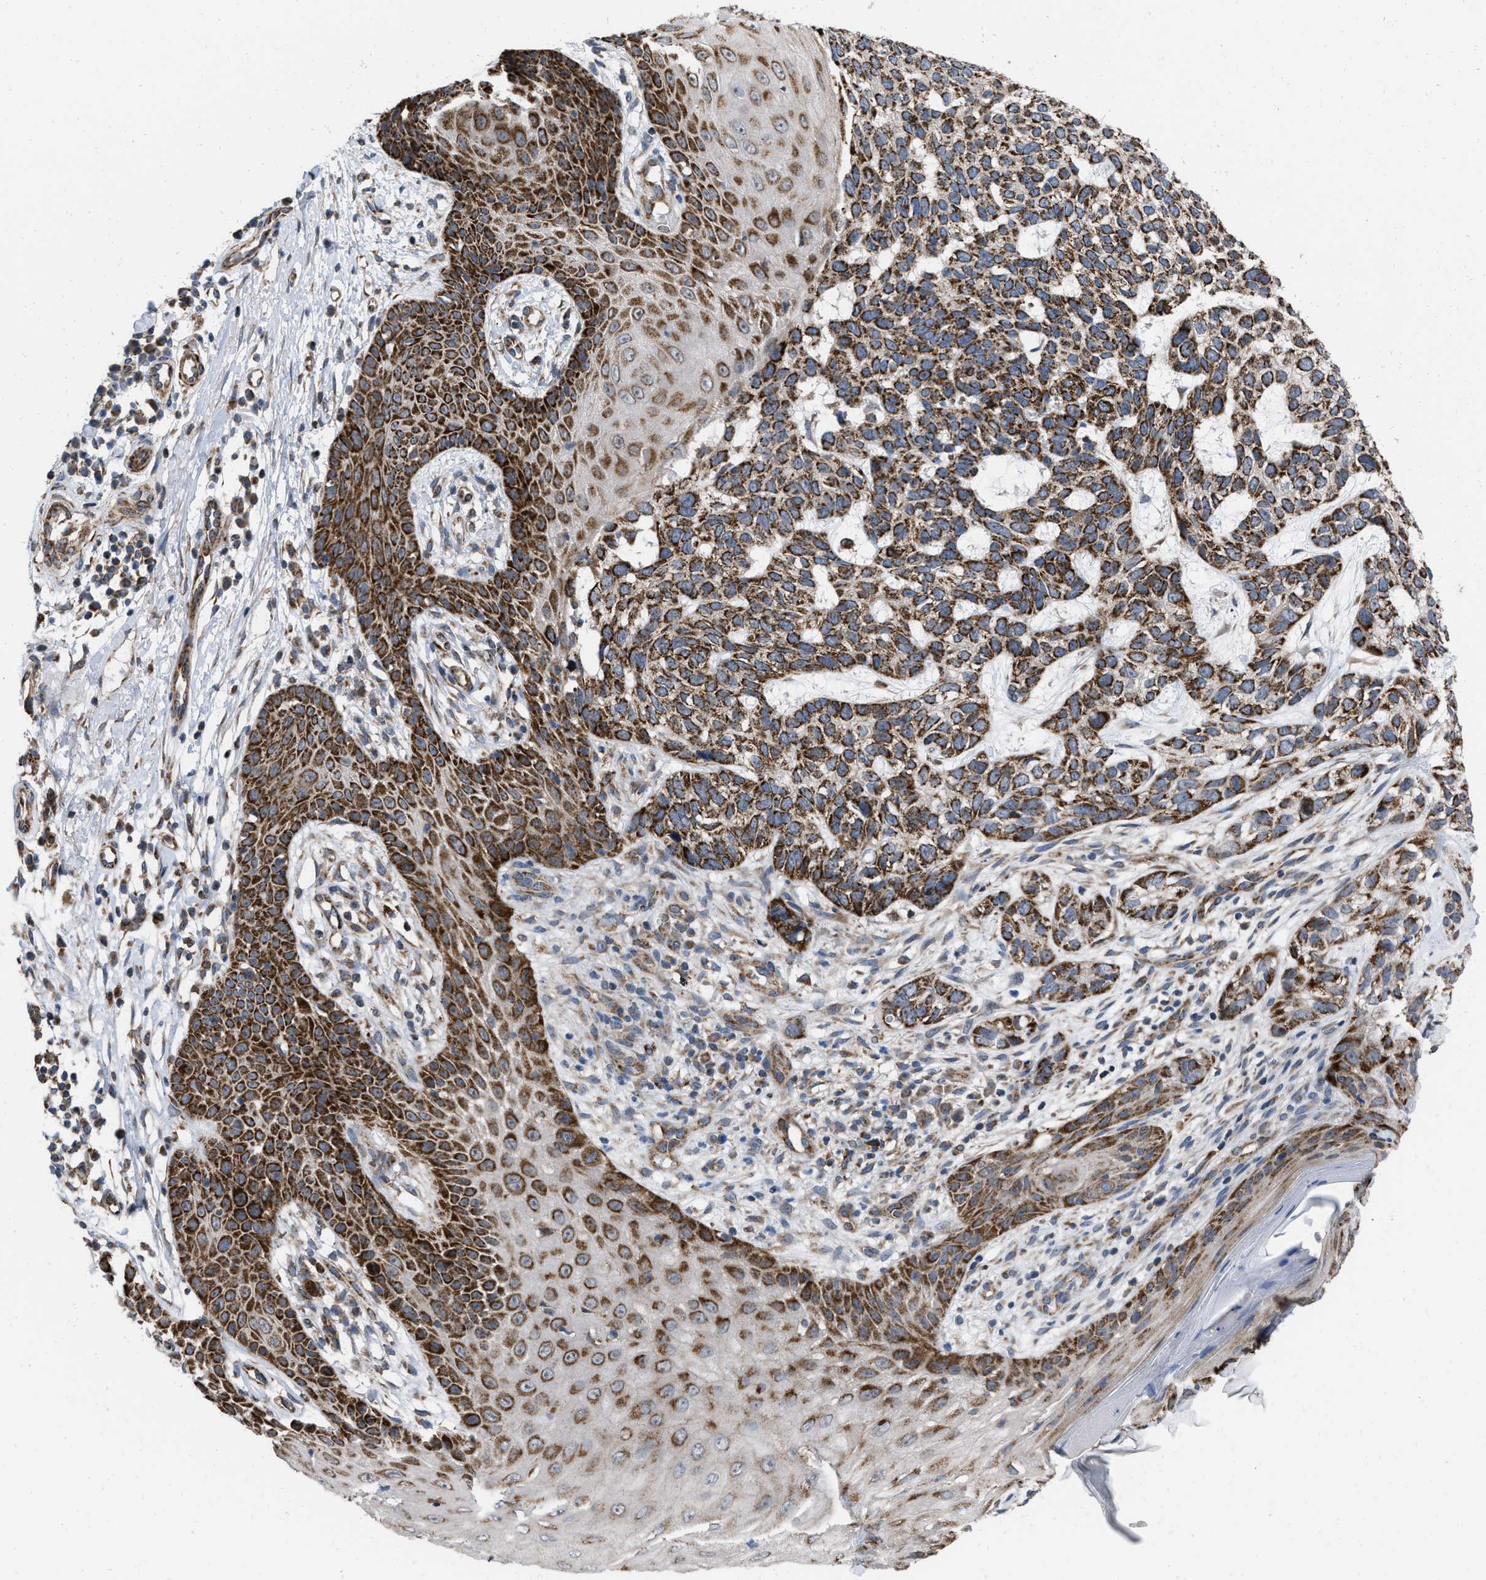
{"staining": {"intensity": "strong", "quantity": ">75%", "location": "cytoplasmic/membranous"}, "tissue": "skin cancer", "cell_type": "Tumor cells", "image_type": "cancer", "snomed": [{"axis": "morphology", "description": "Normal tissue, NOS"}, {"axis": "morphology", "description": "Basal cell carcinoma"}, {"axis": "topography", "description": "Skin"}], "caption": "IHC (DAB) staining of skin cancer (basal cell carcinoma) shows strong cytoplasmic/membranous protein staining in about >75% of tumor cells. (DAB IHC with brightfield microscopy, high magnification).", "gene": "AKAP1", "patient": {"sex": "male", "age": 79}}